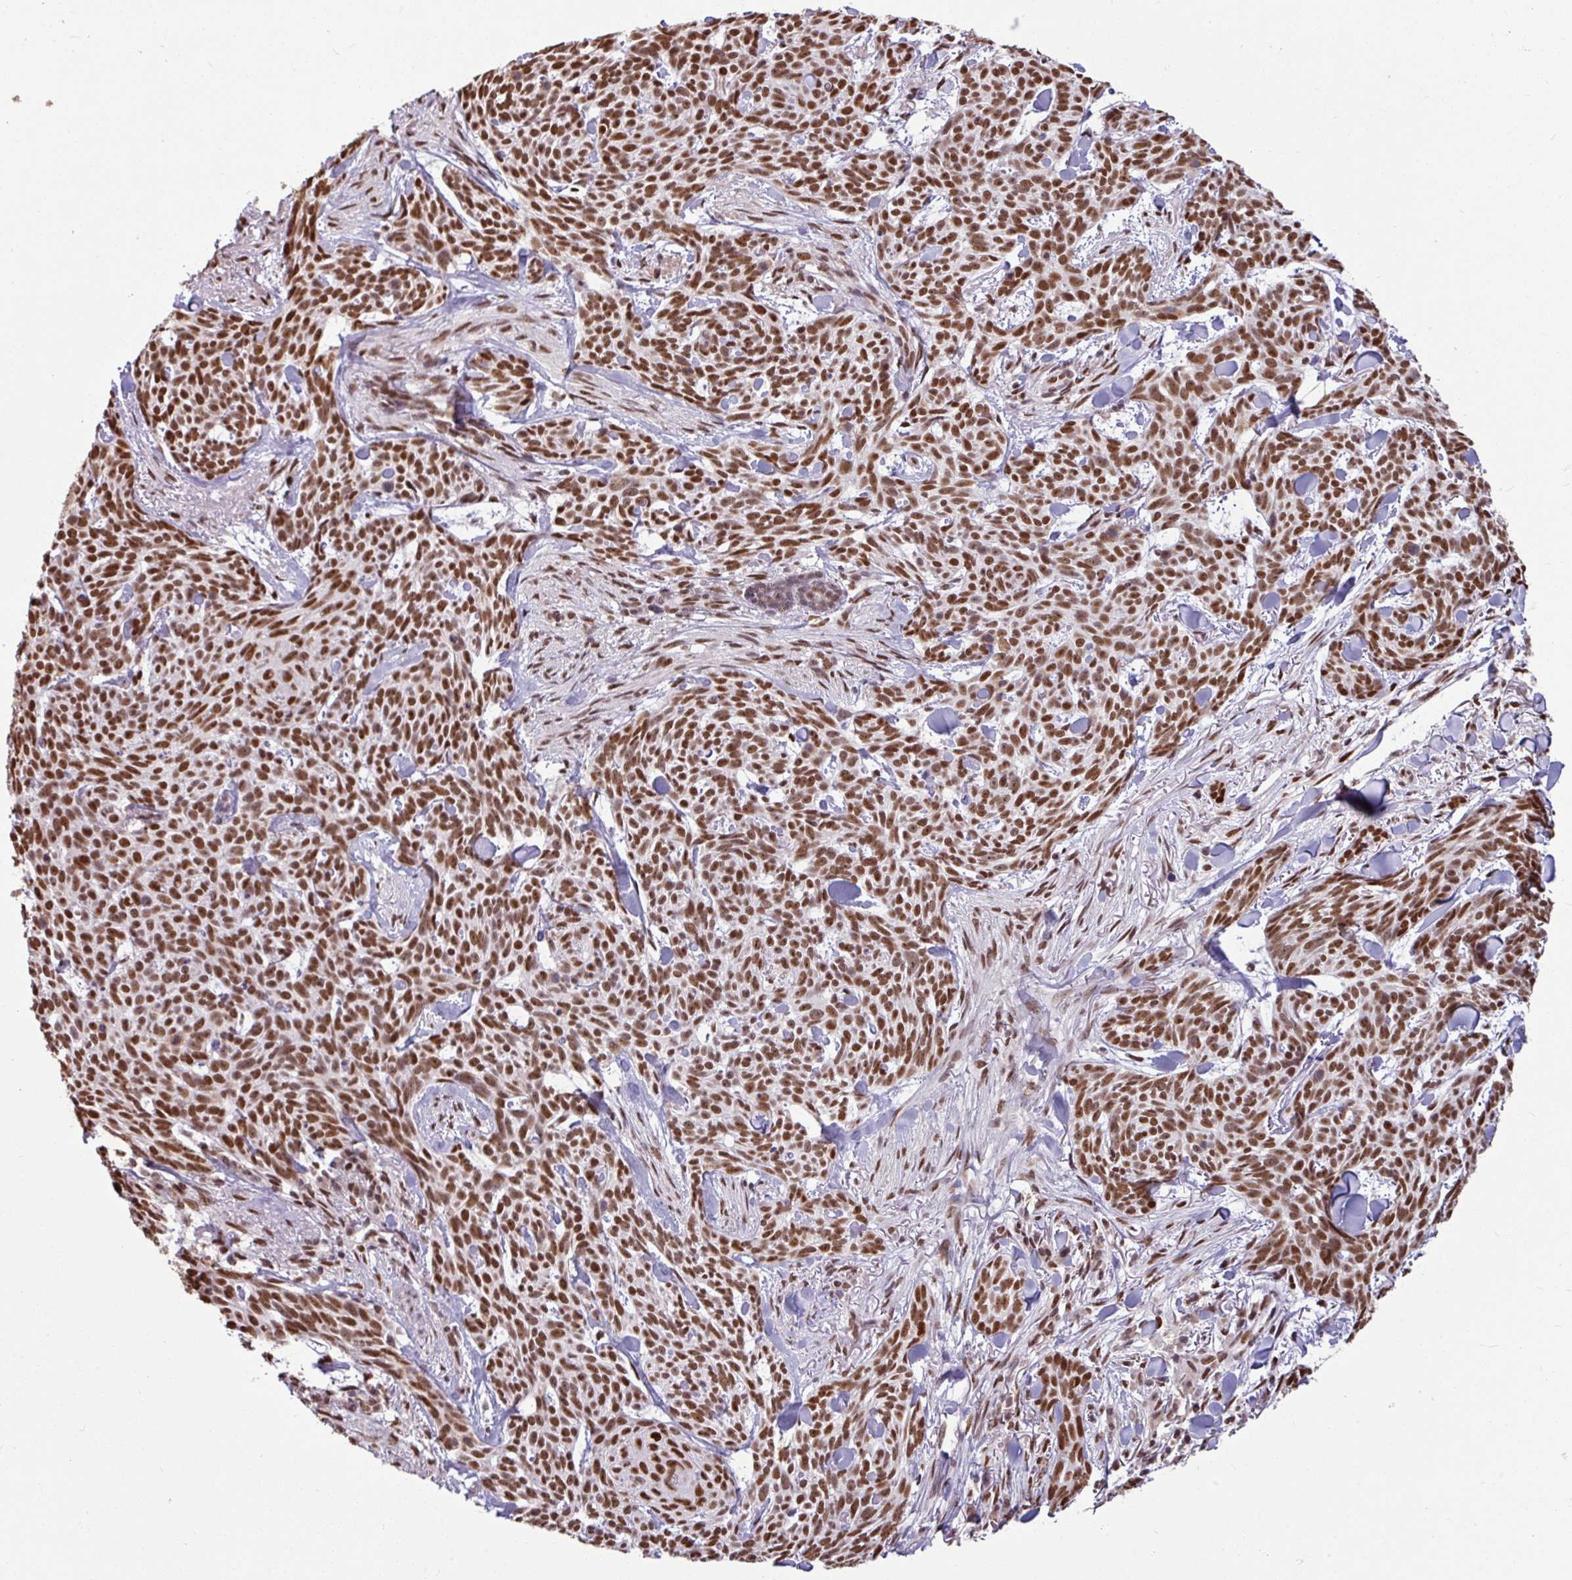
{"staining": {"intensity": "strong", "quantity": ">75%", "location": "nuclear"}, "tissue": "skin cancer", "cell_type": "Tumor cells", "image_type": "cancer", "snomed": [{"axis": "morphology", "description": "Basal cell carcinoma"}, {"axis": "topography", "description": "Skin"}], "caption": "Immunohistochemistry (IHC) of skin basal cell carcinoma reveals high levels of strong nuclear expression in approximately >75% of tumor cells.", "gene": "TDG", "patient": {"sex": "female", "age": 93}}